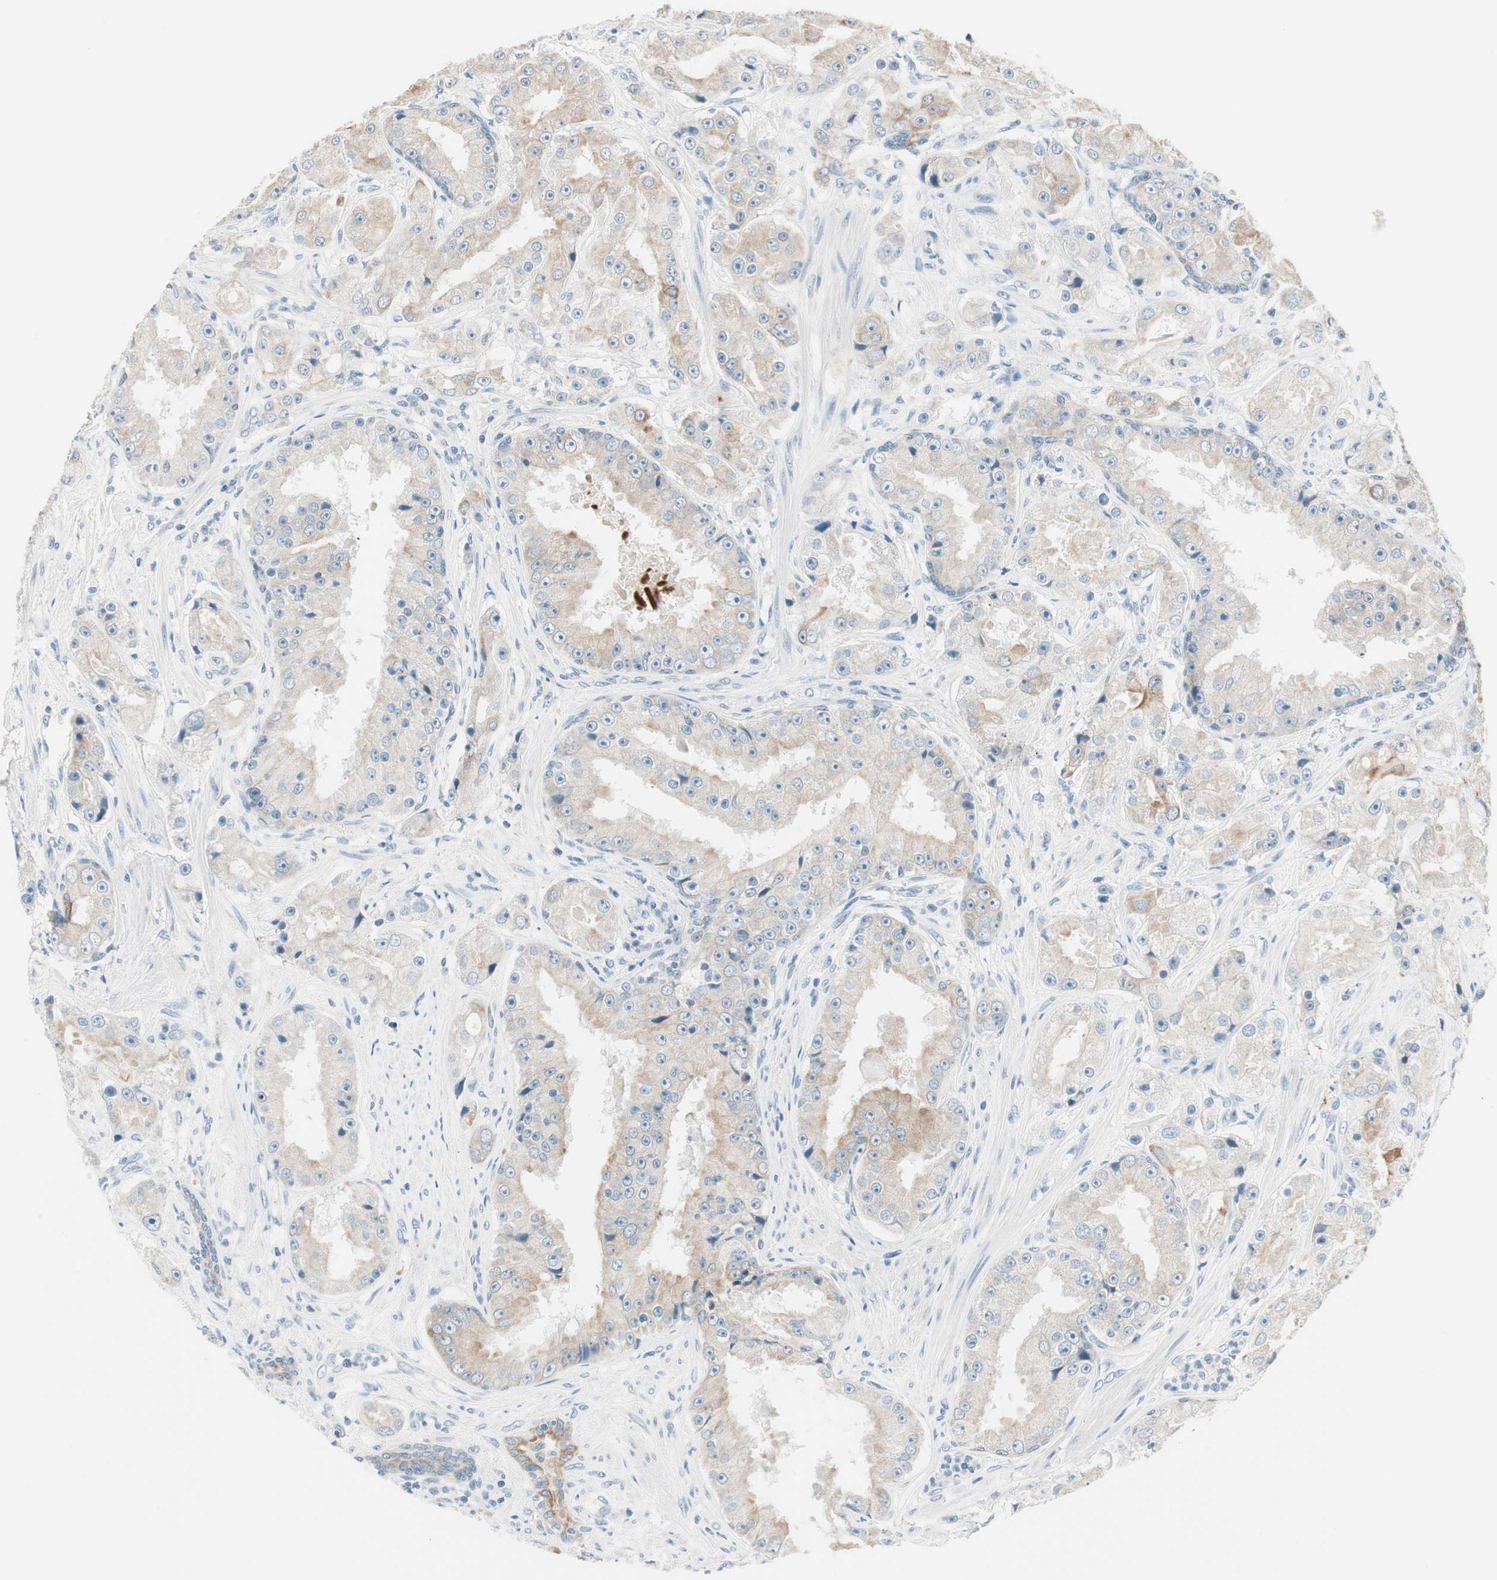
{"staining": {"intensity": "weak", "quantity": ">75%", "location": "cytoplasmic/membranous"}, "tissue": "prostate cancer", "cell_type": "Tumor cells", "image_type": "cancer", "snomed": [{"axis": "morphology", "description": "Adenocarcinoma, High grade"}, {"axis": "topography", "description": "Prostate"}], "caption": "Protein analysis of prostate cancer (high-grade adenocarcinoma) tissue exhibits weak cytoplasmic/membranous staining in about >75% of tumor cells.", "gene": "GNAO1", "patient": {"sex": "male", "age": 73}}